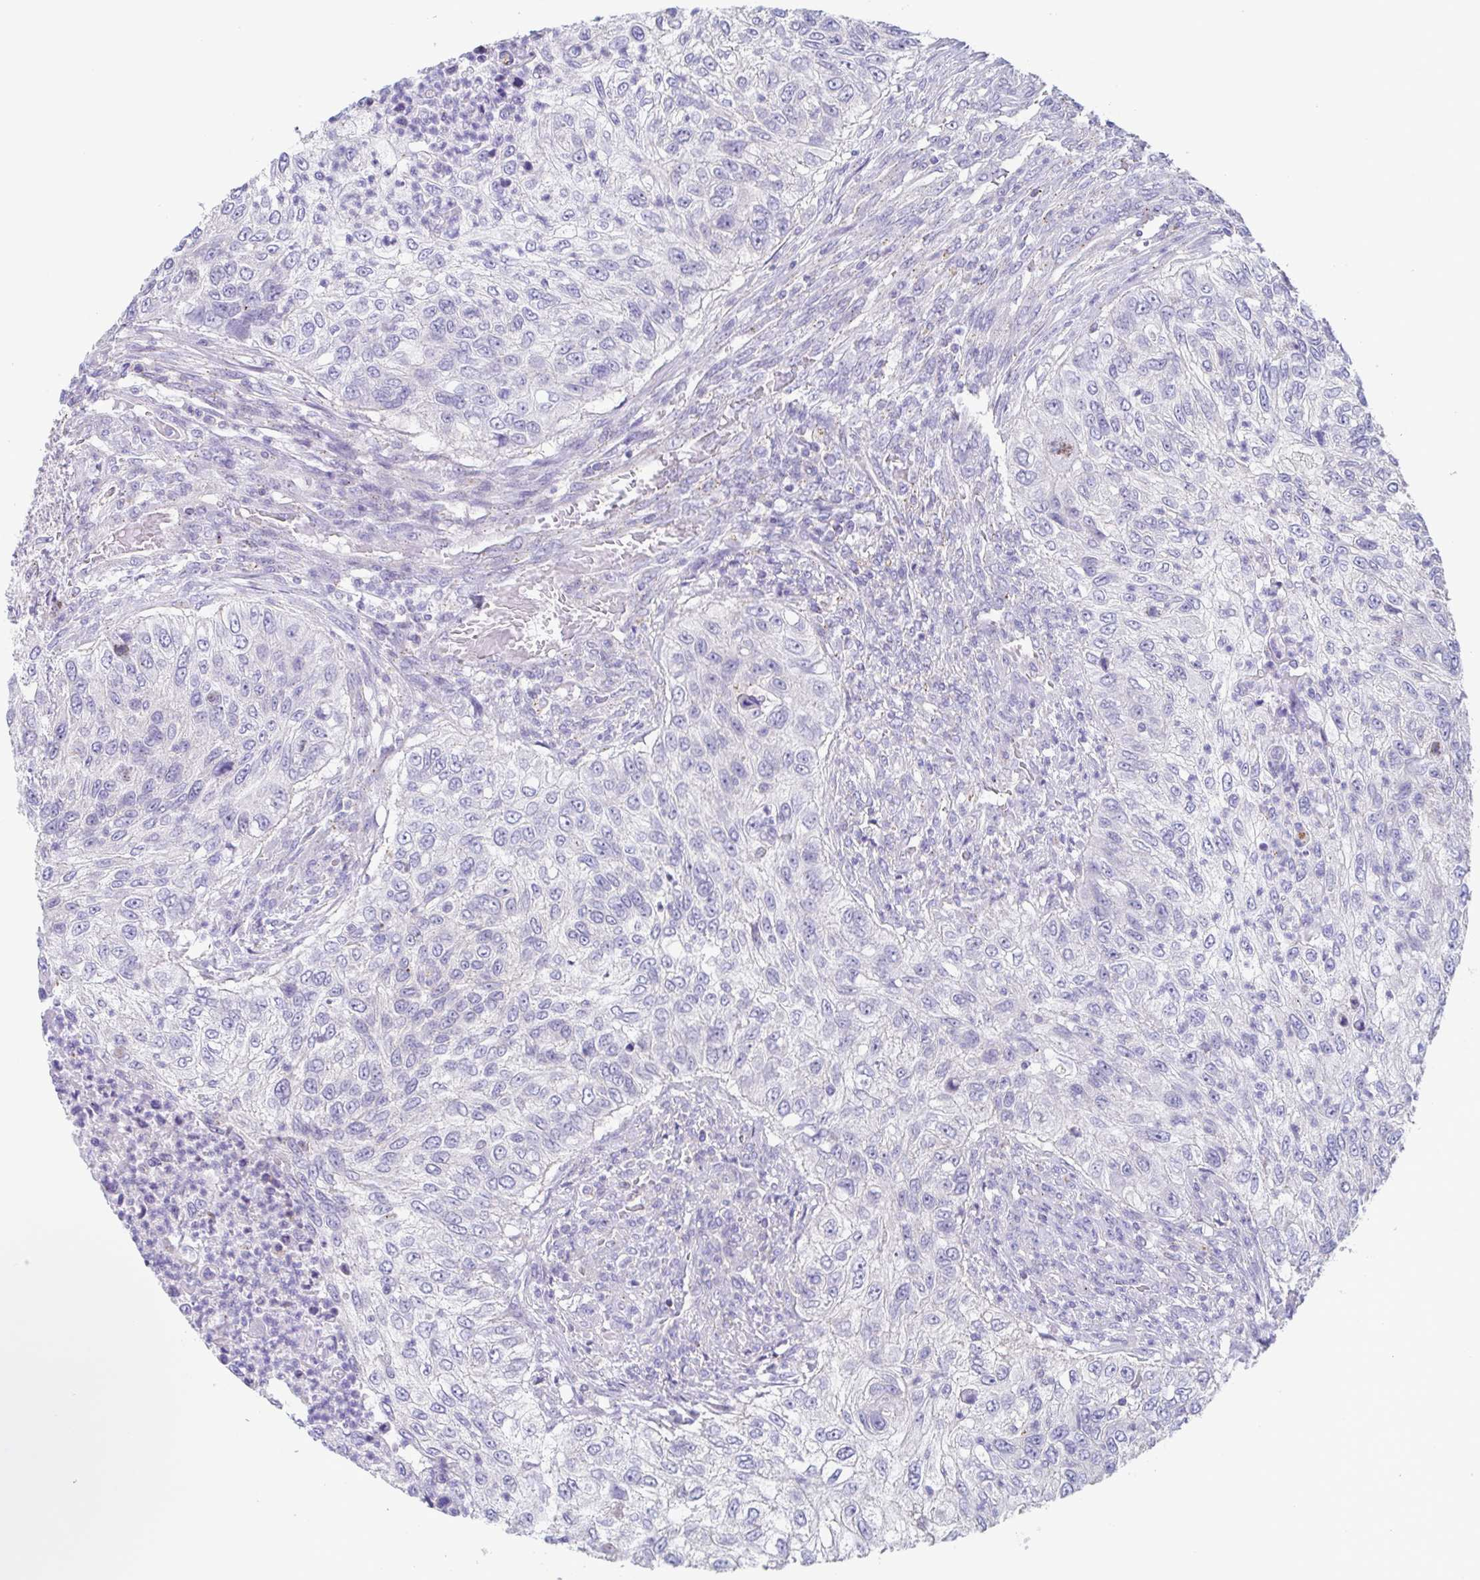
{"staining": {"intensity": "negative", "quantity": "none", "location": "none"}, "tissue": "urothelial cancer", "cell_type": "Tumor cells", "image_type": "cancer", "snomed": [{"axis": "morphology", "description": "Urothelial carcinoma, High grade"}, {"axis": "topography", "description": "Urinary bladder"}], "caption": "Protein analysis of urothelial carcinoma (high-grade) shows no significant positivity in tumor cells. Nuclei are stained in blue.", "gene": "CHMP5", "patient": {"sex": "female", "age": 60}}